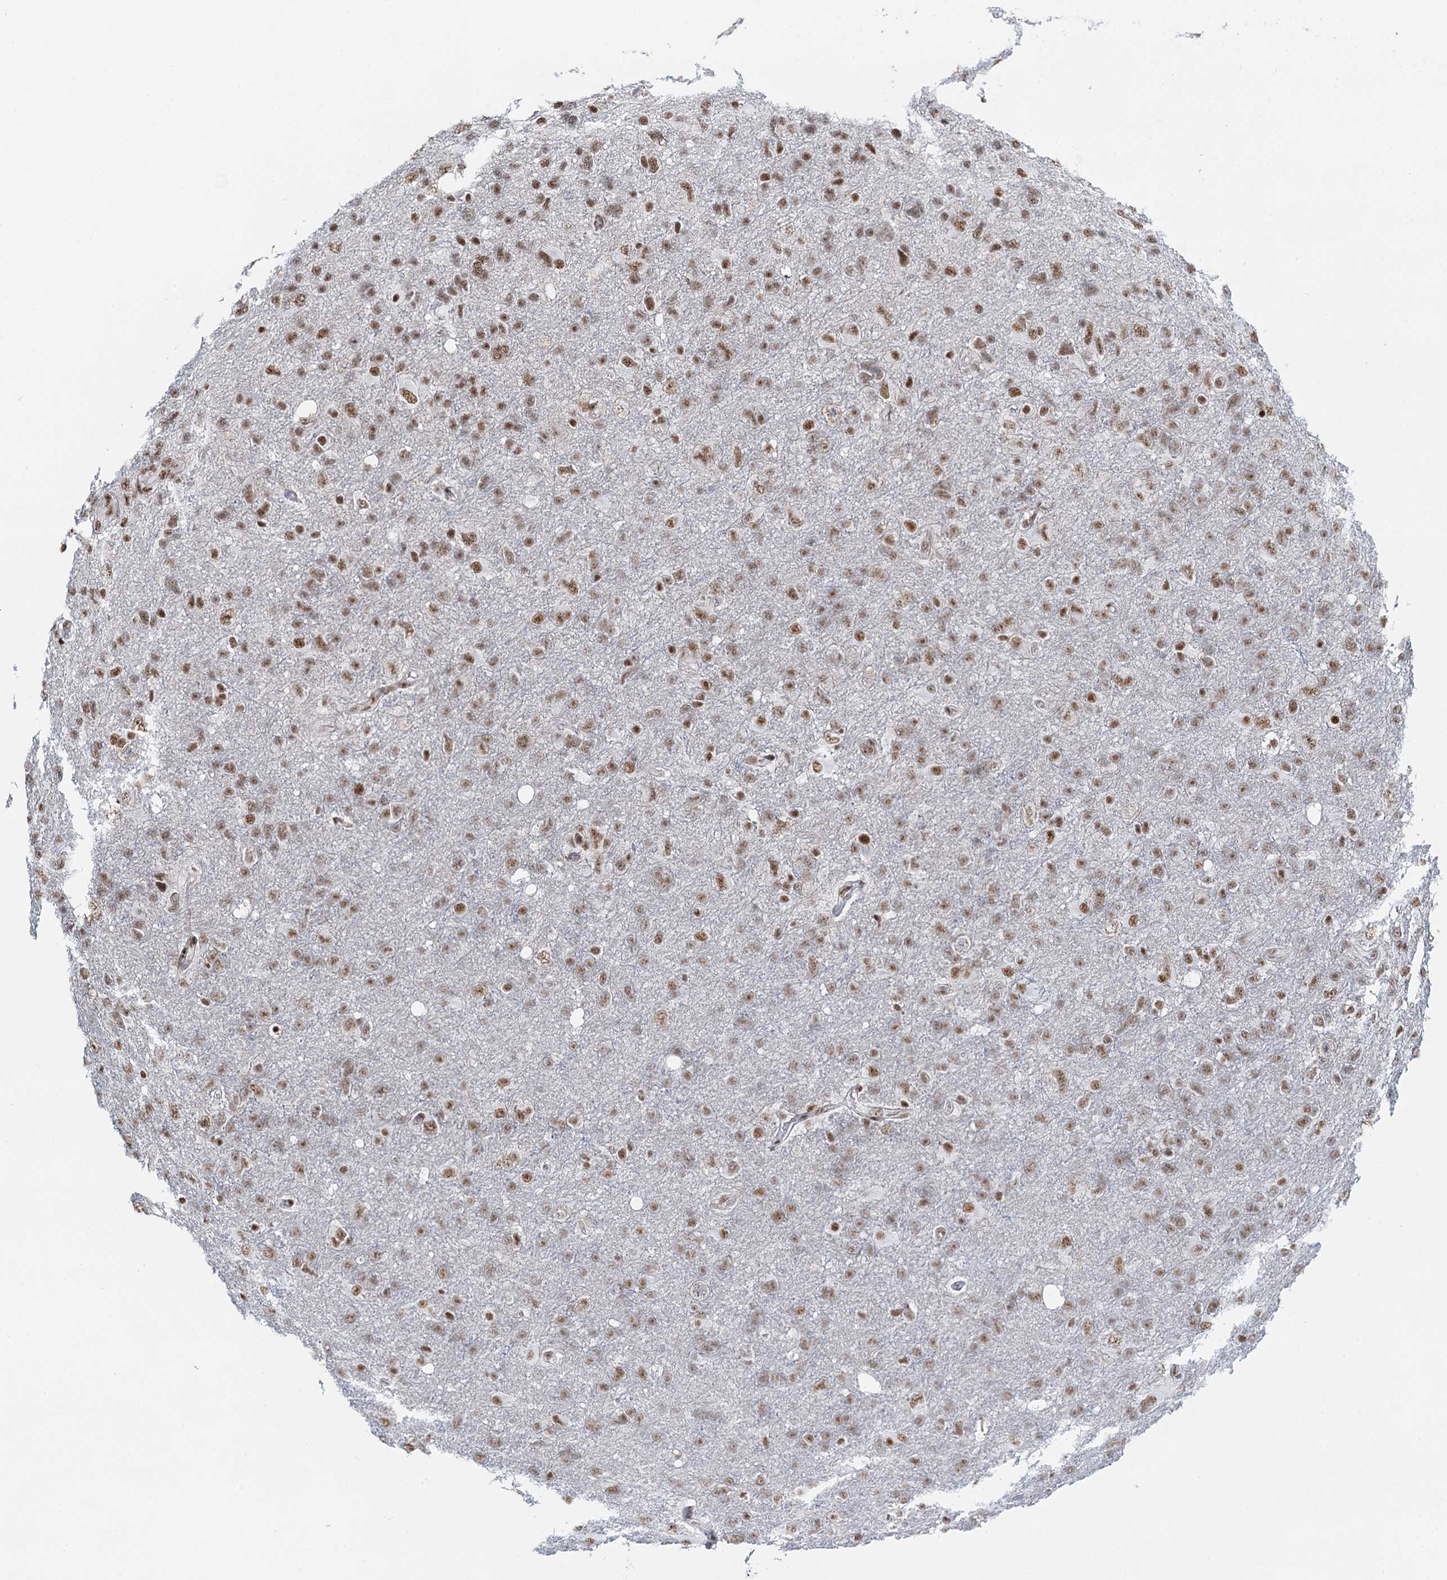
{"staining": {"intensity": "moderate", "quantity": ">75%", "location": "nuclear"}, "tissue": "glioma", "cell_type": "Tumor cells", "image_type": "cancer", "snomed": [{"axis": "morphology", "description": "Glioma, malignant, High grade"}, {"axis": "topography", "description": "Brain"}], "caption": "High-power microscopy captured an immunohistochemistry photomicrograph of malignant high-grade glioma, revealing moderate nuclear positivity in about >75% of tumor cells.", "gene": "ZNF609", "patient": {"sex": "male", "age": 61}}